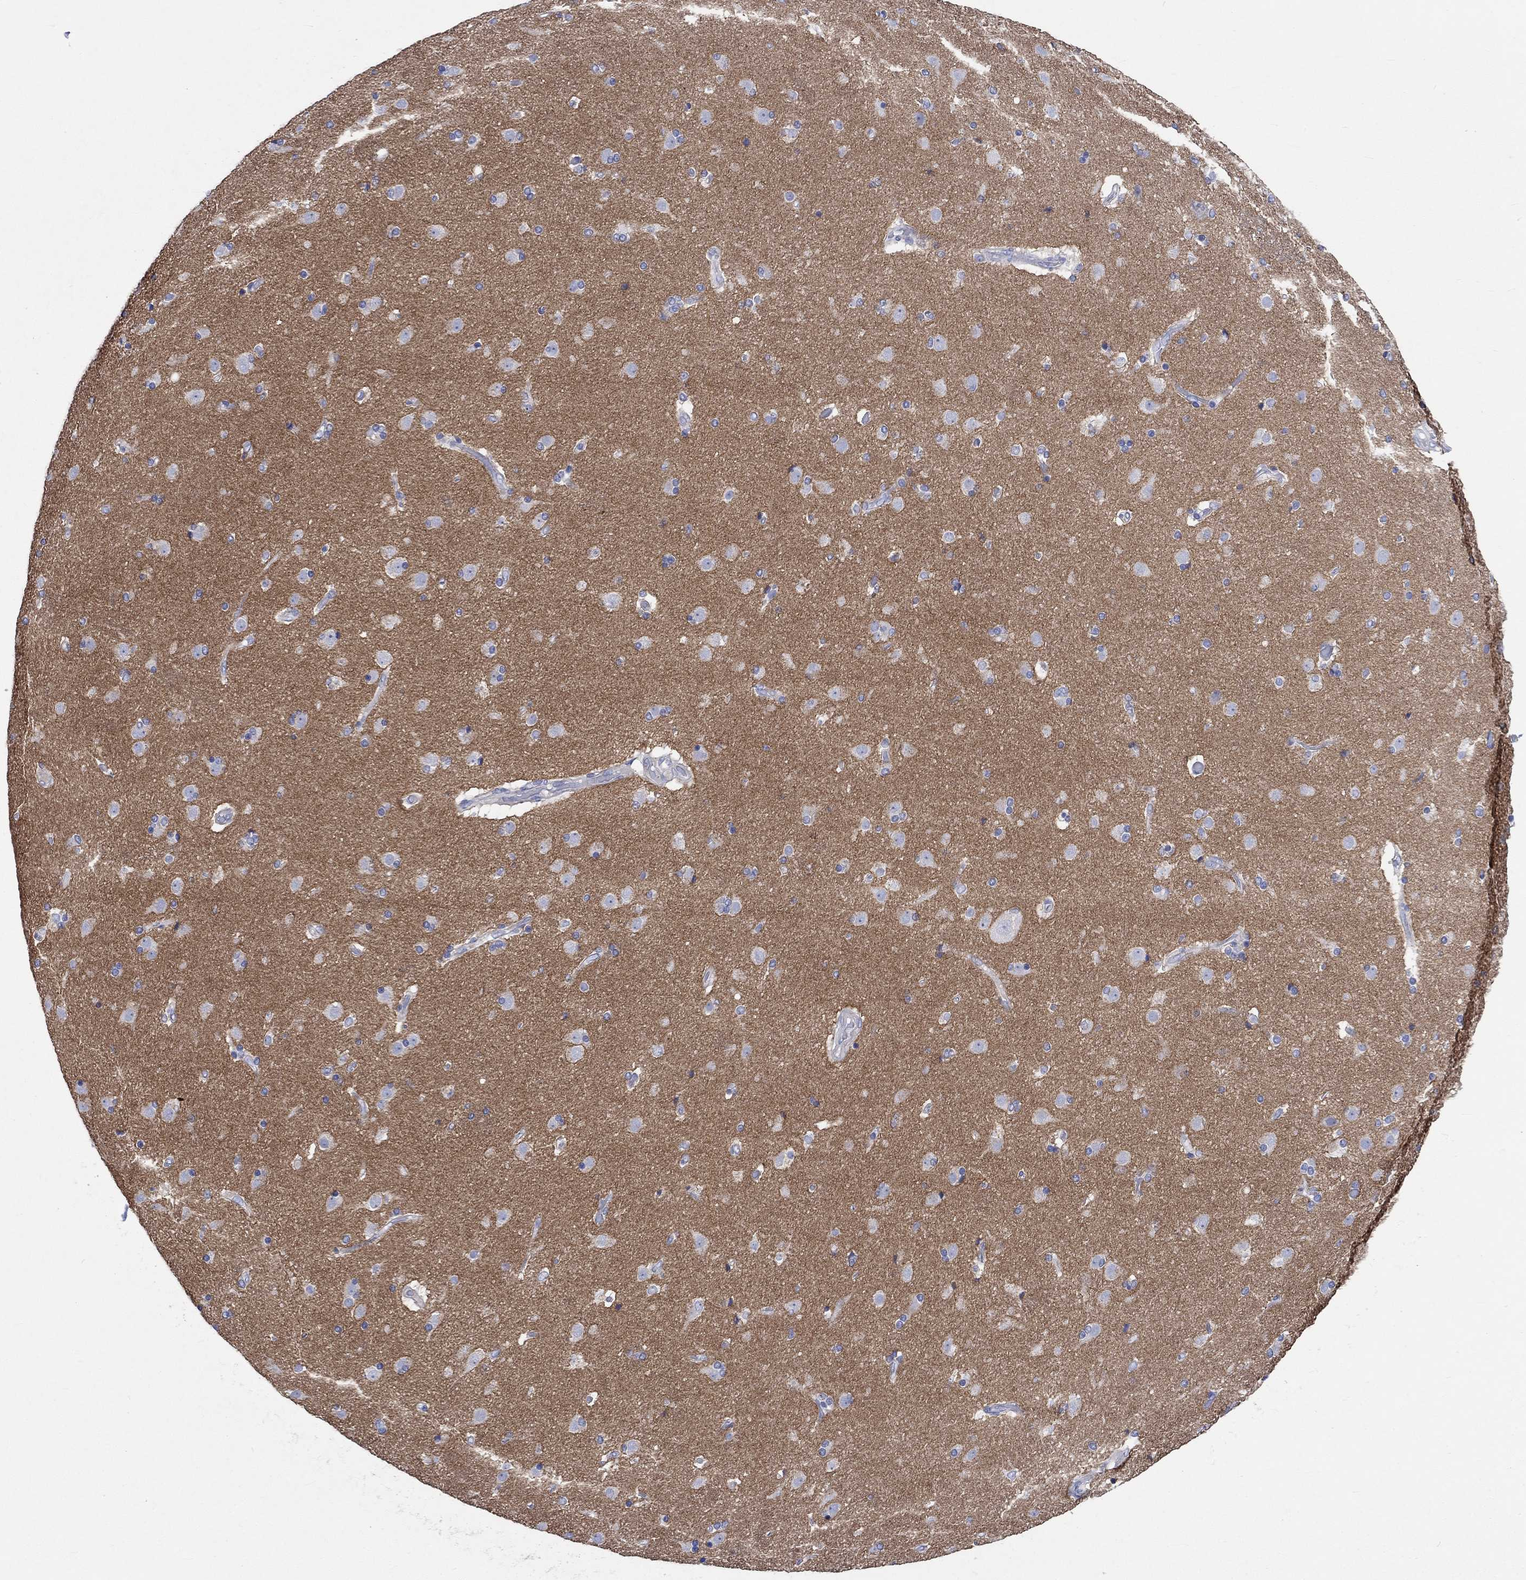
{"staining": {"intensity": "negative", "quantity": "none", "location": "none"}, "tissue": "caudate", "cell_type": "Glial cells", "image_type": "normal", "snomed": [{"axis": "morphology", "description": "Normal tissue, NOS"}, {"axis": "topography", "description": "Lateral ventricle wall"}], "caption": "DAB immunohistochemical staining of normal caudate demonstrates no significant expression in glial cells.", "gene": "SHISA4", "patient": {"sex": "male", "age": 54}}